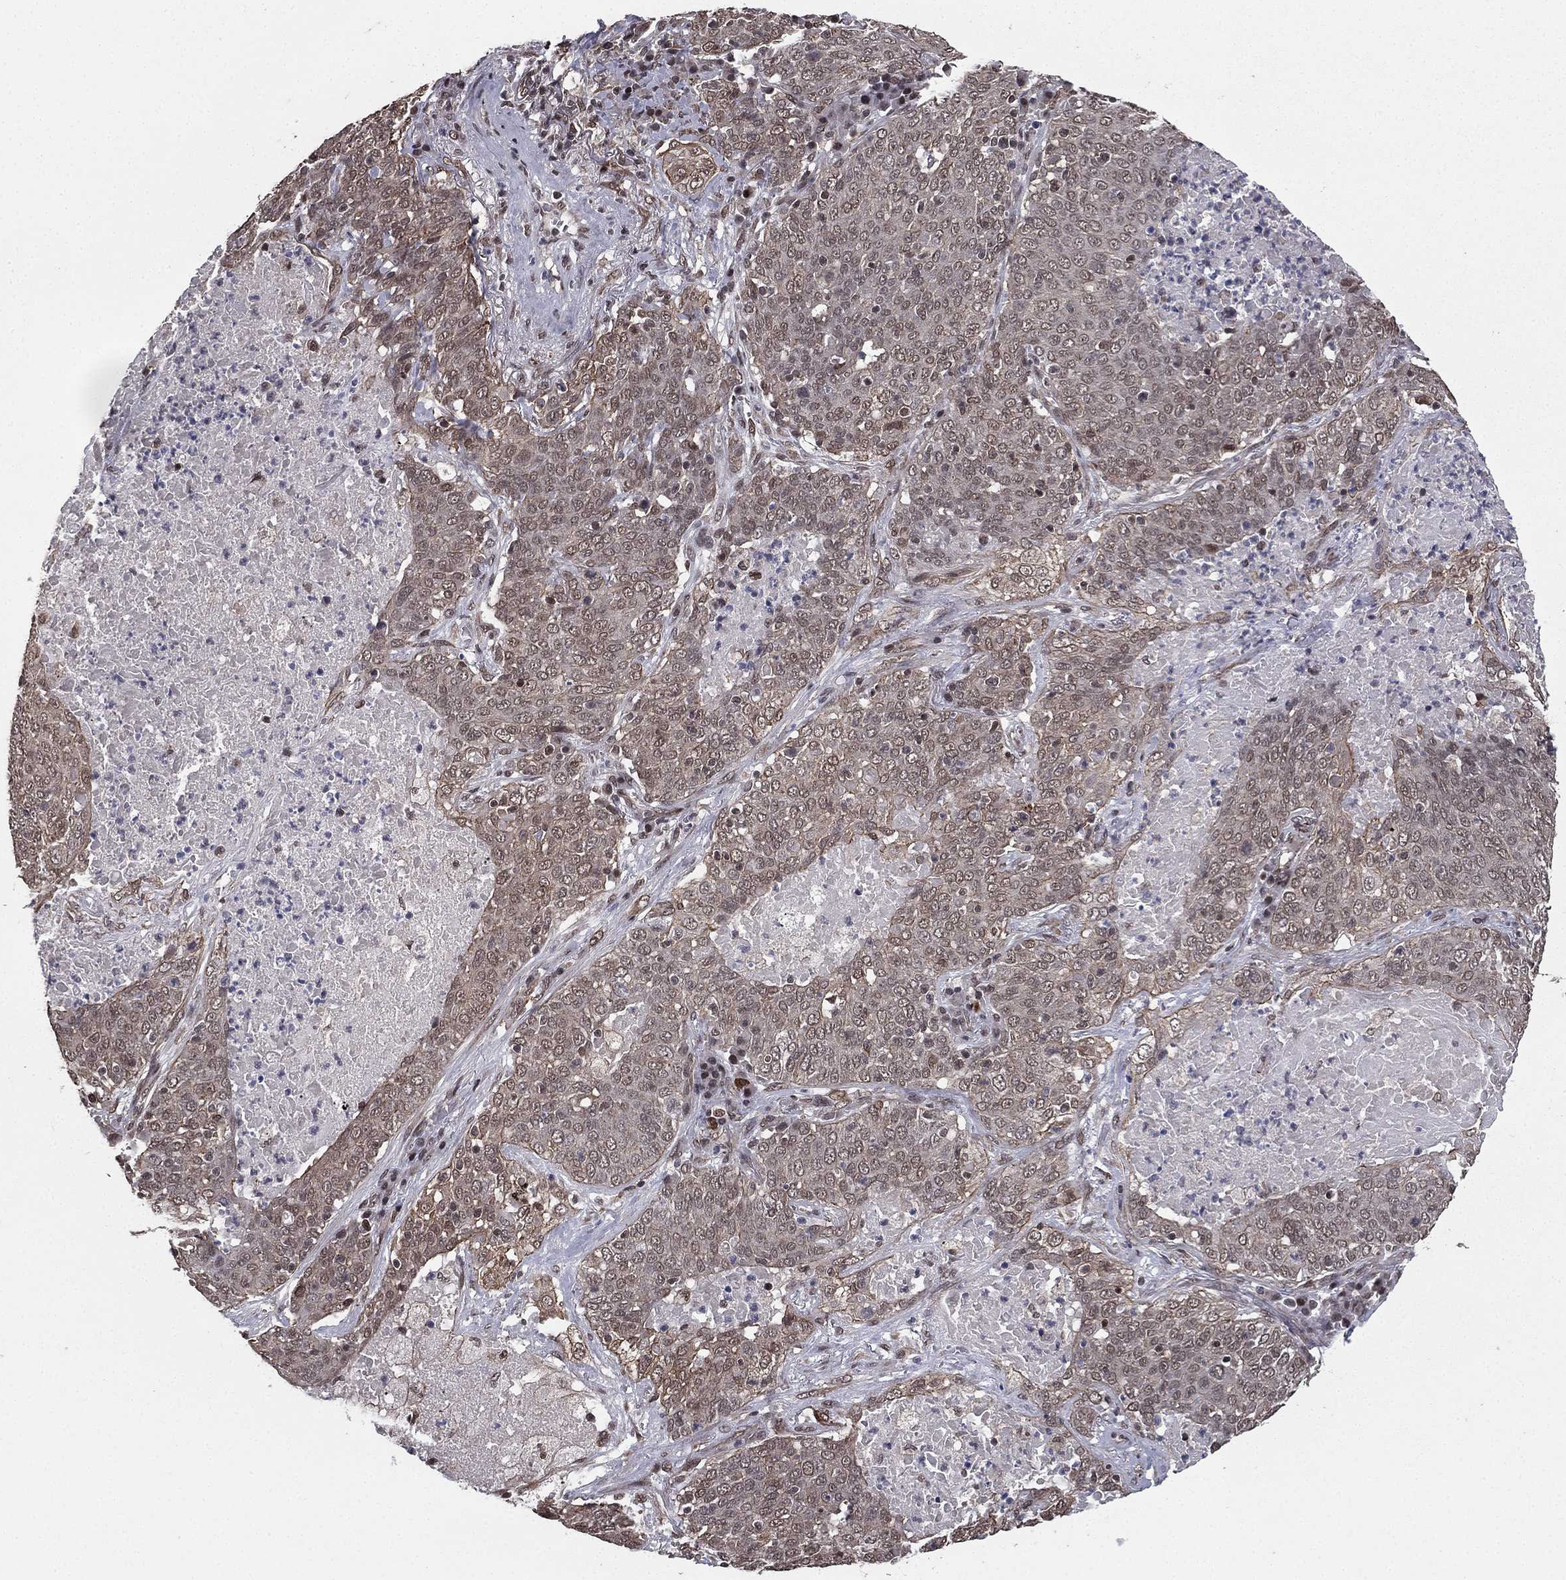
{"staining": {"intensity": "weak", "quantity": "<25%", "location": "cytoplasmic/membranous"}, "tissue": "lung cancer", "cell_type": "Tumor cells", "image_type": "cancer", "snomed": [{"axis": "morphology", "description": "Squamous cell carcinoma, NOS"}, {"axis": "topography", "description": "Lung"}], "caption": "The image exhibits no staining of tumor cells in lung squamous cell carcinoma.", "gene": "RARB", "patient": {"sex": "male", "age": 82}}